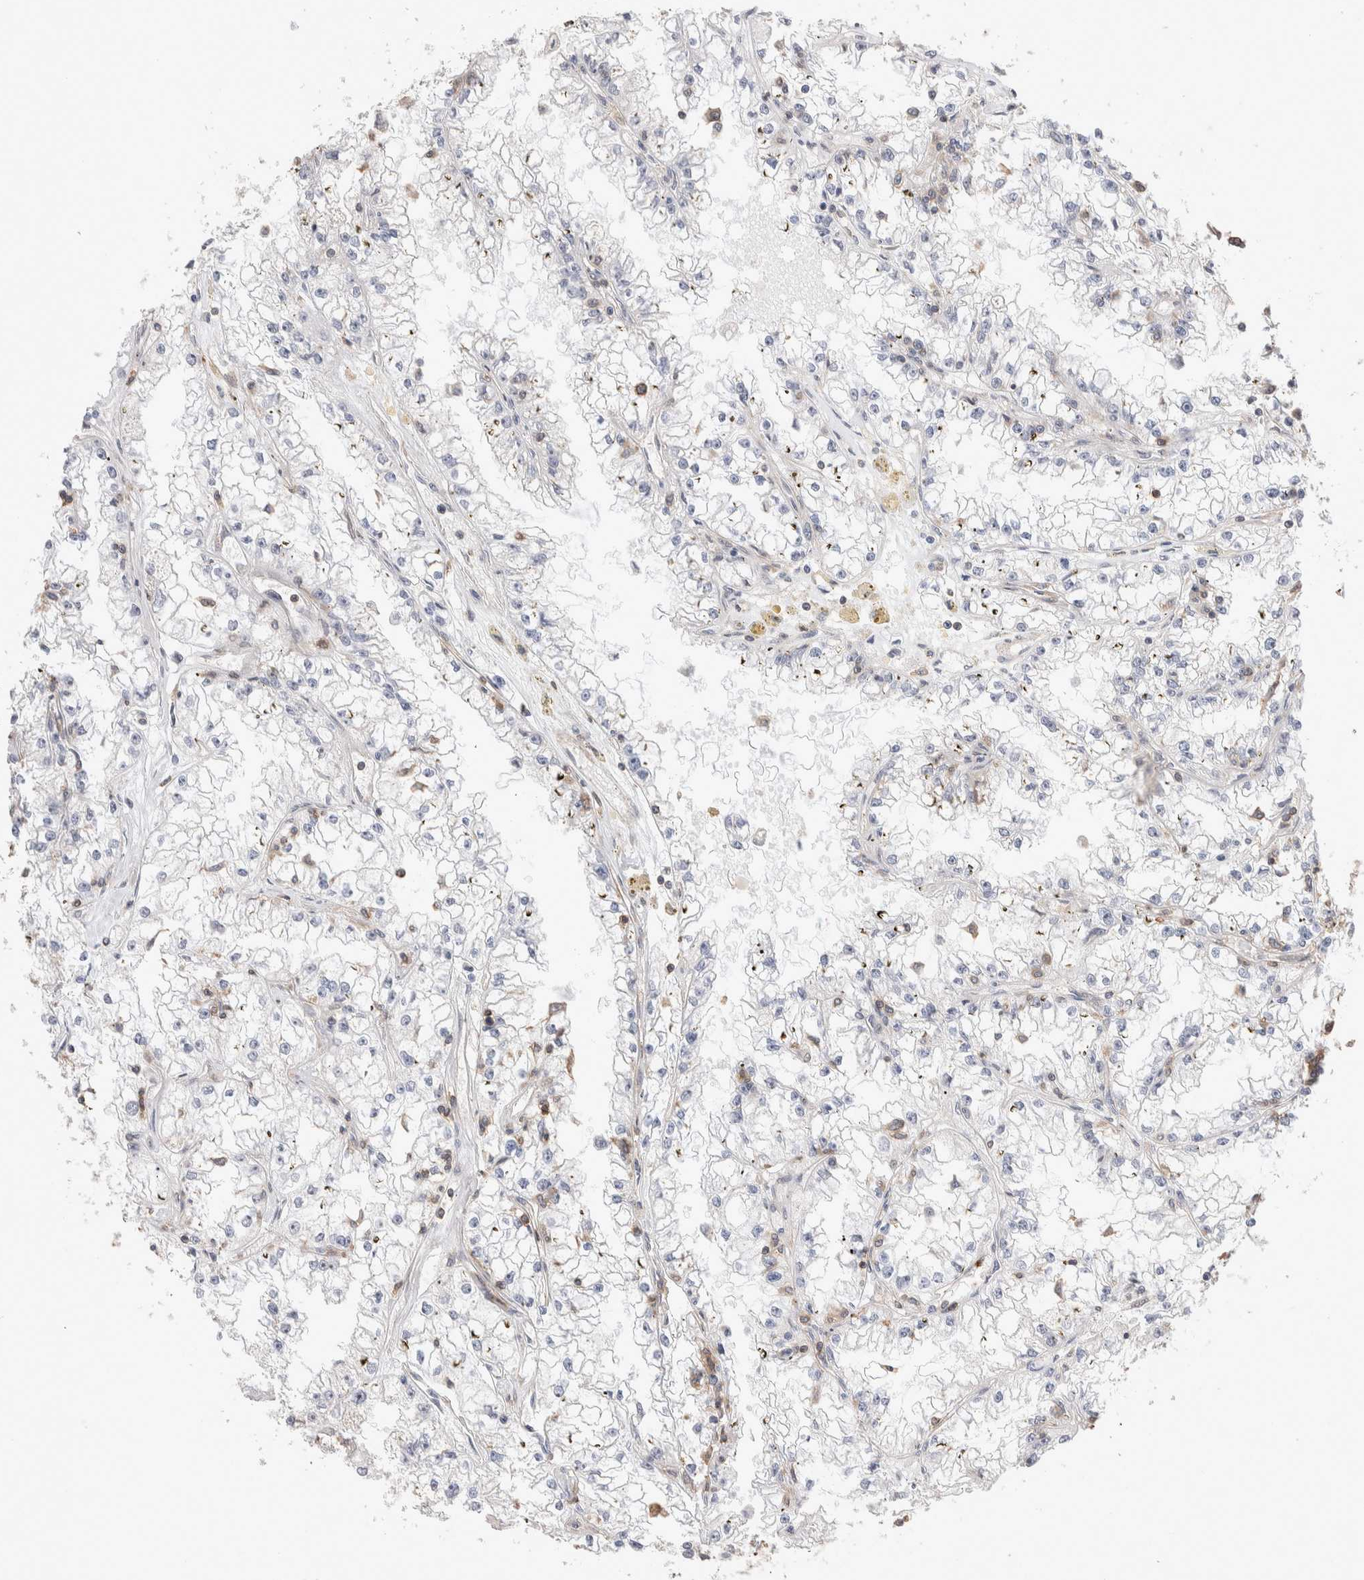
{"staining": {"intensity": "negative", "quantity": "none", "location": "none"}, "tissue": "renal cancer", "cell_type": "Tumor cells", "image_type": "cancer", "snomed": [{"axis": "morphology", "description": "Adenocarcinoma, NOS"}, {"axis": "topography", "description": "Kidney"}], "caption": "Tumor cells are negative for protein expression in human renal cancer.", "gene": "ZNF704", "patient": {"sex": "male", "age": 56}}